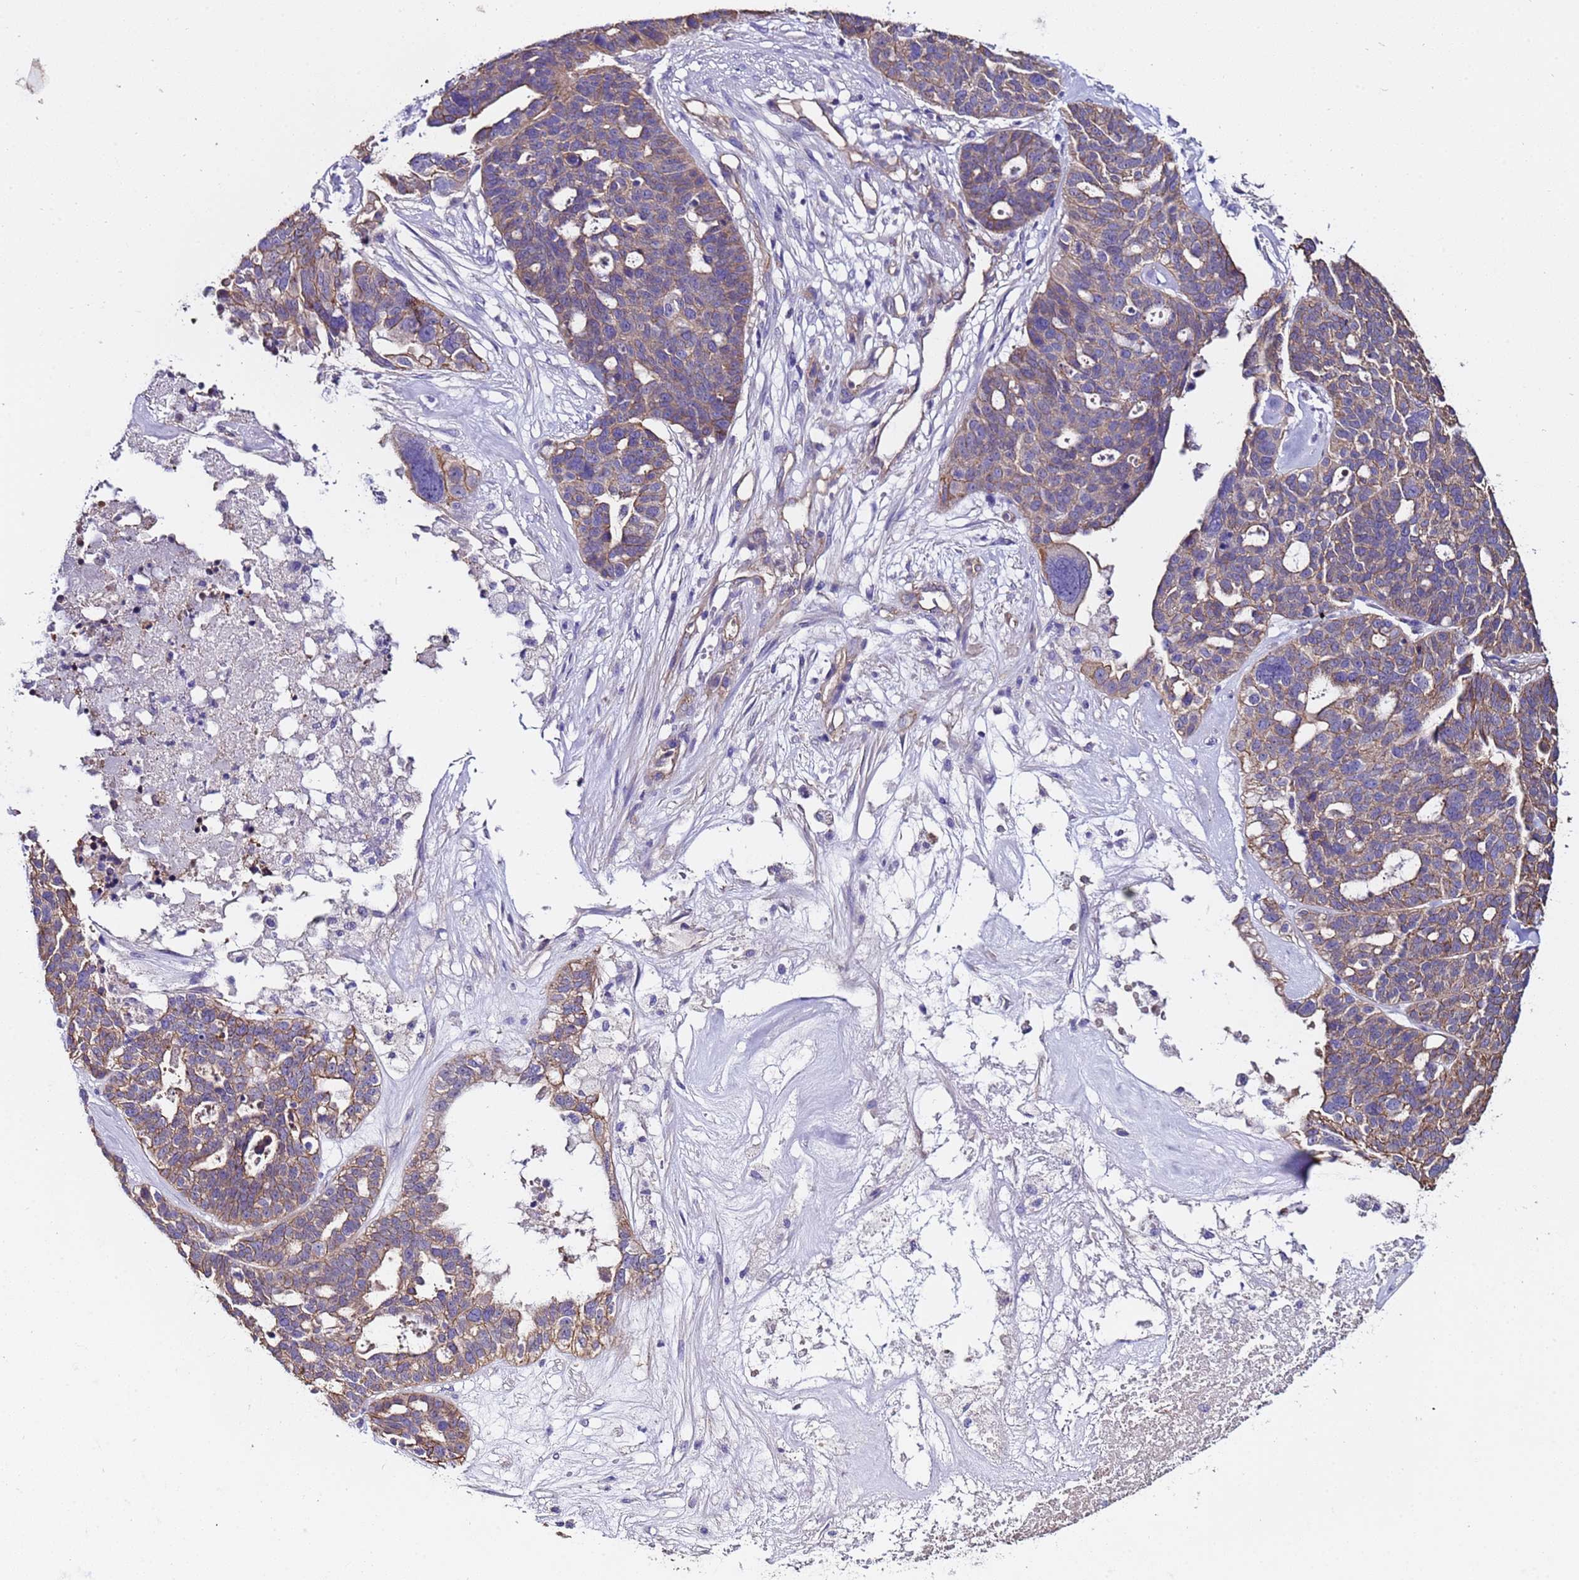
{"staining": {"intensity": "moderate", "quantity": "<25%", "location": "cytoplasmic/membranous"}, "tissue": "ovarian cancer", "cell_type": "Tumor cells", "image_type": "cancer", "snomed": [{"axis": "morphology", "description": "Cystadenocarcinoma, serous, NOS"}, {"axis": "topography", "description": "Ovary"}], "caption": "Immunohistochemical staining of human serous cystadenocarcinoma (ovarian) displays low levels of moderate cytoplasmic/membranous protein positivity in approximately <25% of tumor cells. Immunohistochemistry stains the protein in brown and the nuclei are stained blue.", "gene": "ZNF248", "patient": {"sex": "female", "age": 59}}